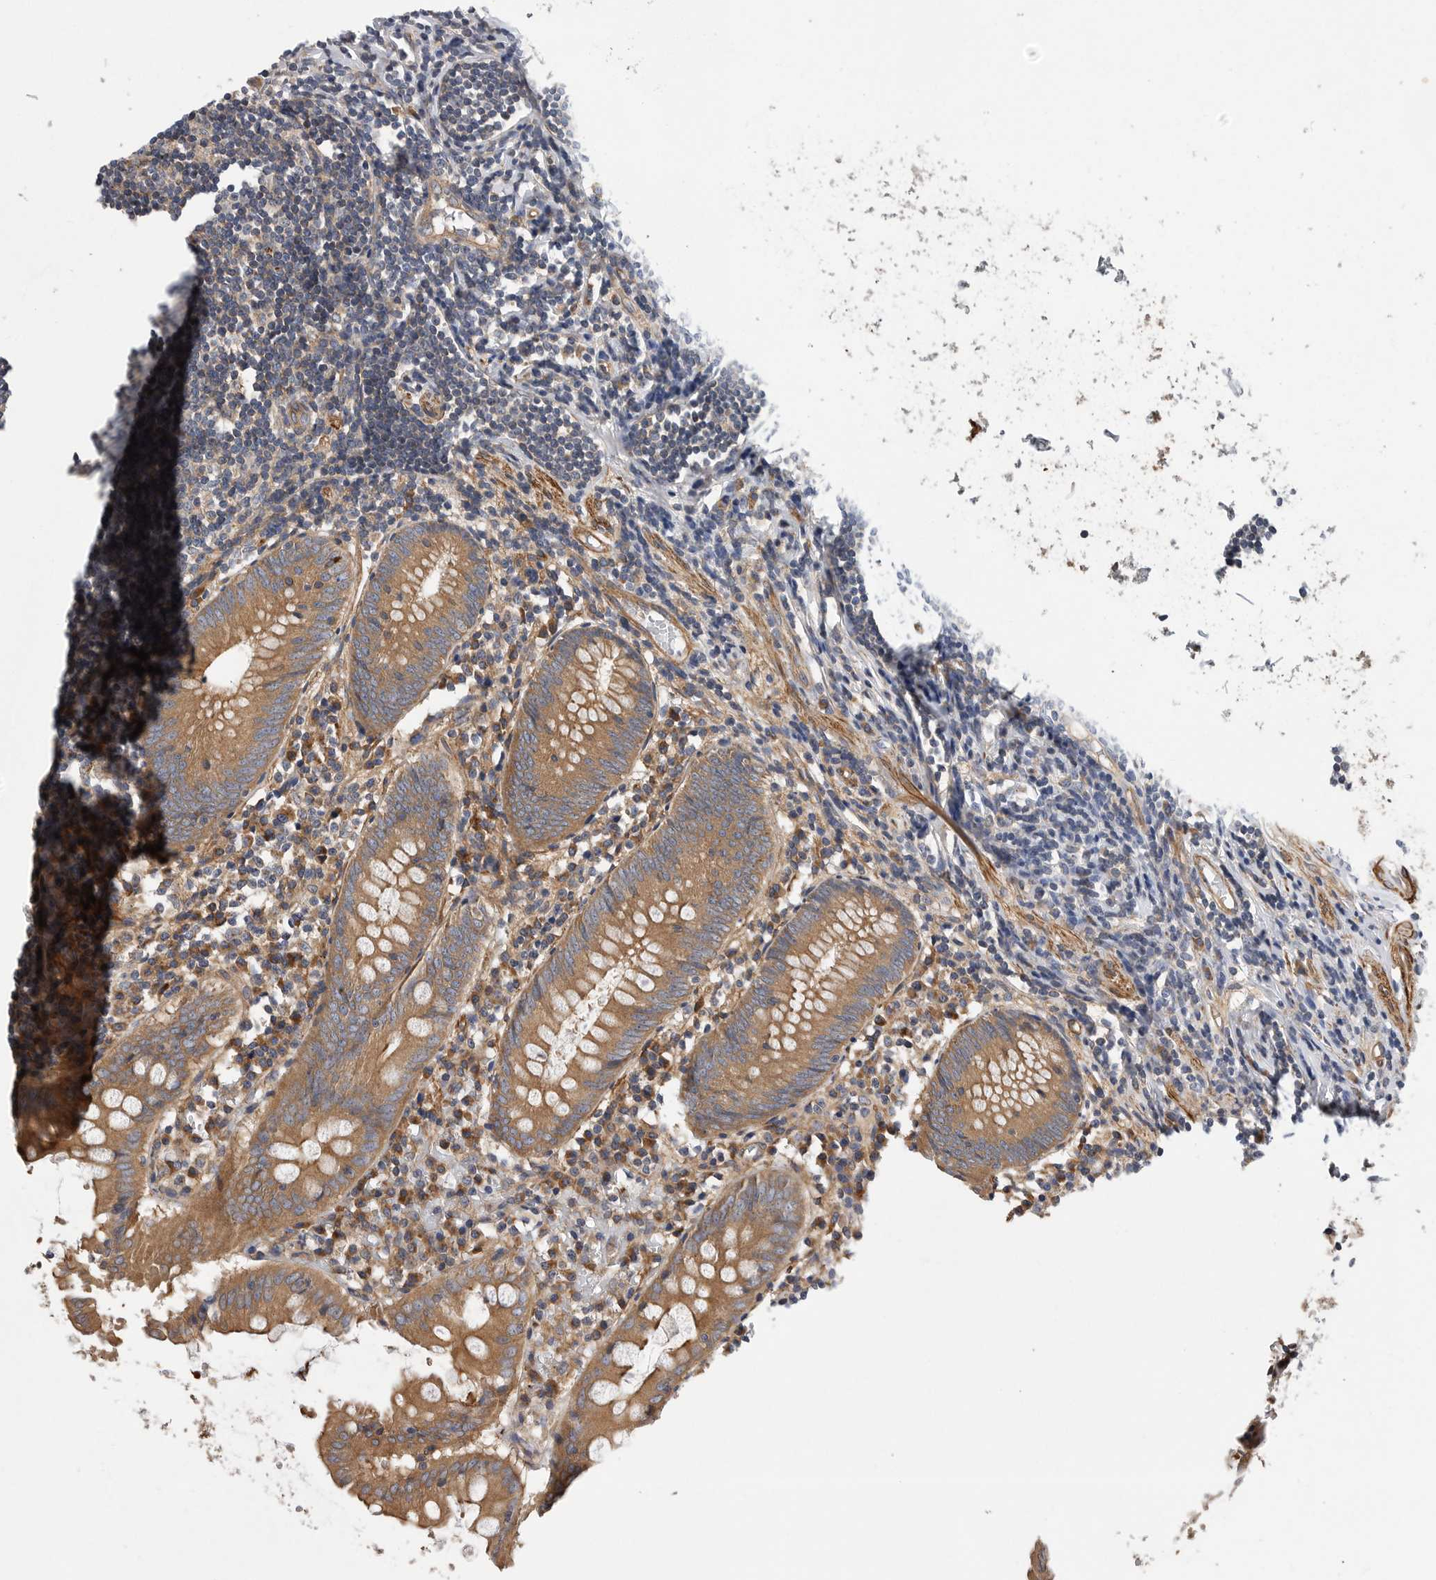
{"staining": {"intensity": "moderate", "quantity": "25%-75%", "location": "cytoplasmic/membranous"}, "tissue": "appendix", "cell_type": "Glandular cells", "image_type": "normal", "snomed": [{"axis": "morphology", "description": "Normal tissue, NOS"}, {"axis": "topography", "description": "Appendix"}], "caption": "Appendix stained with DAB IHC reveals medium levels of moderate cytoplasmic/membranous positivity in approximately 25%-75% of glandular cells.", "gene": "OXR1", "patient": {"sex": "female", "age": 54}}